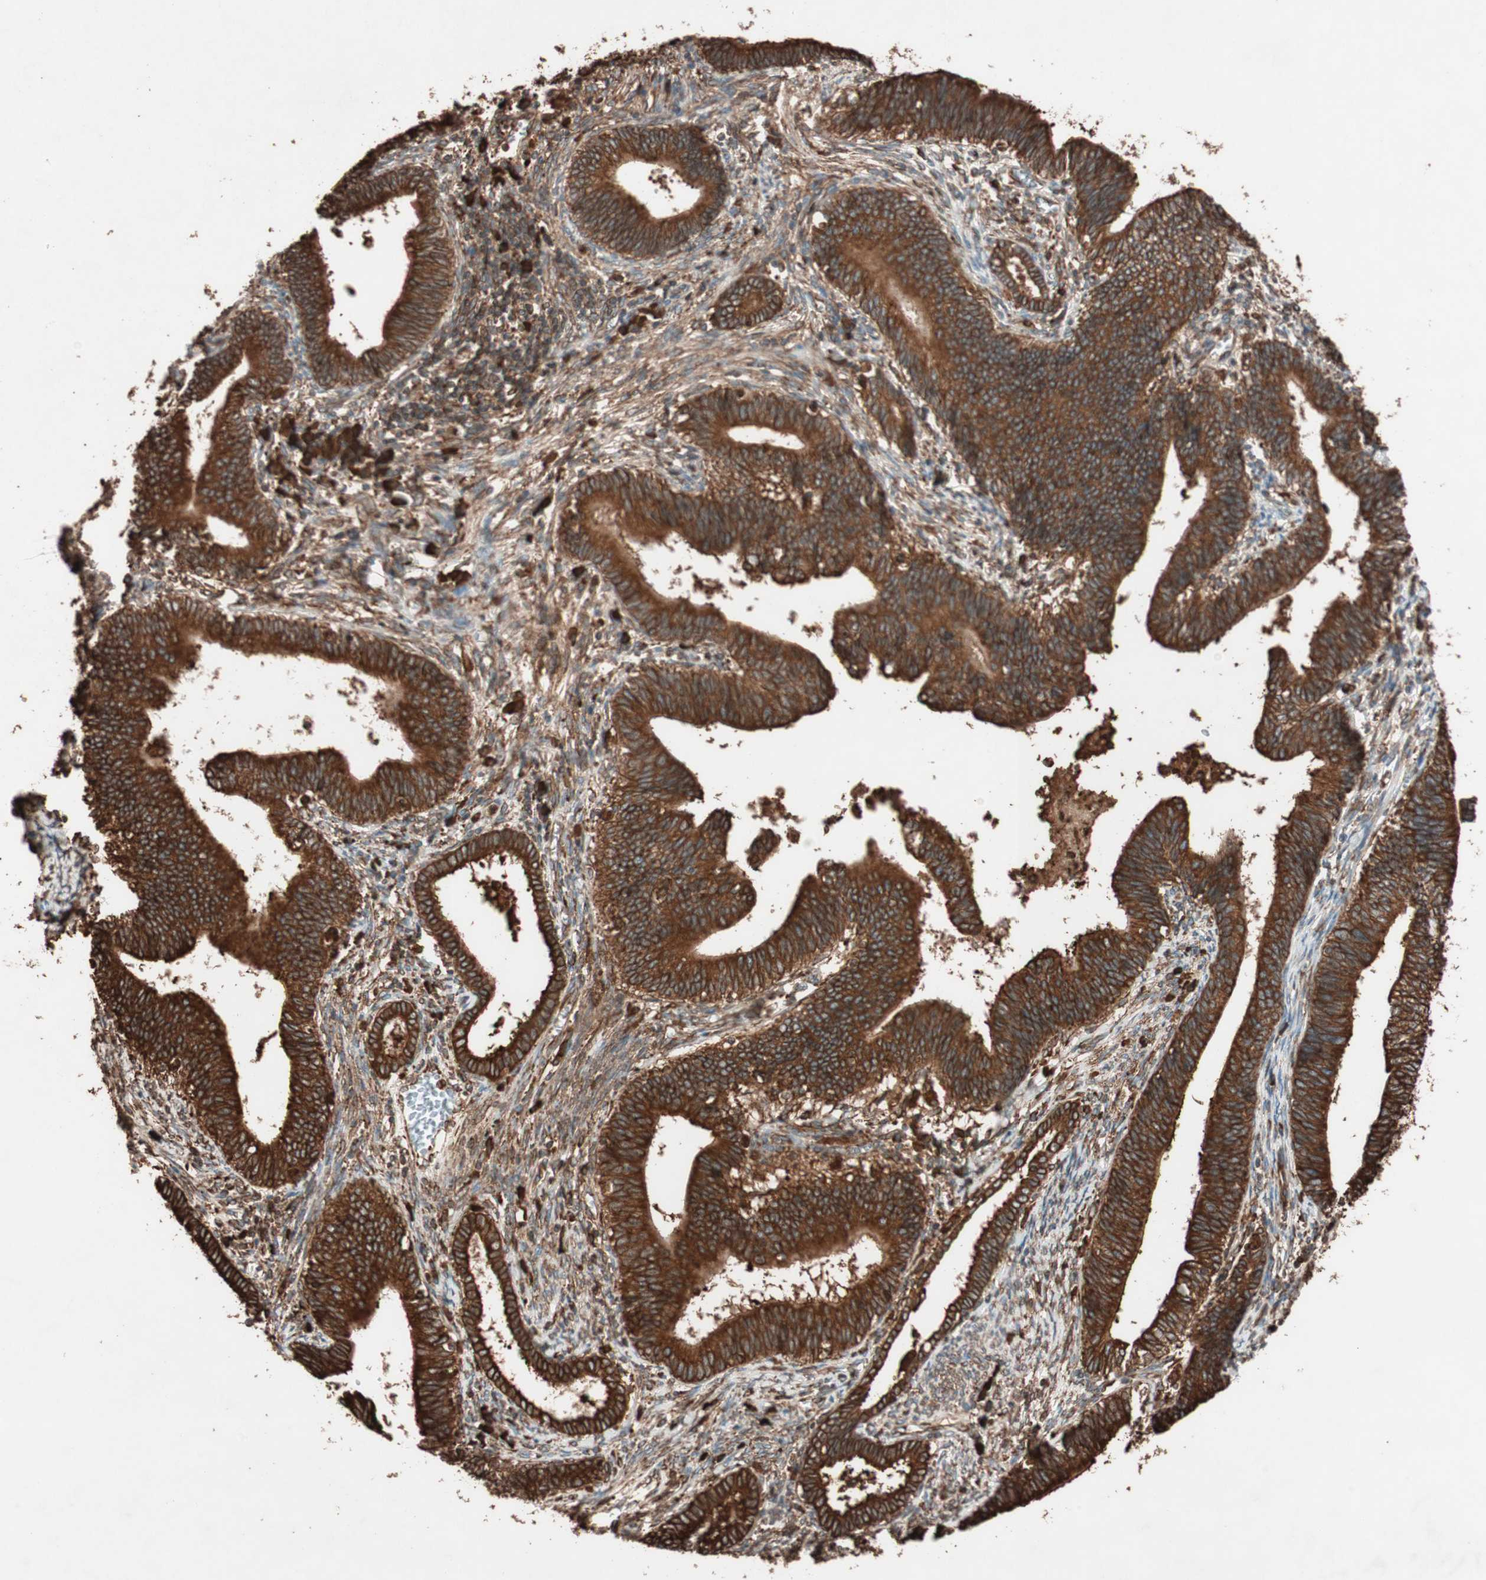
{"staining": {"intensity": "strong", "quantity": ">75%", "location": "cytoplasmic/membranous"}, "tissue": "cervical cancer", "cell_type": "Tumor cells", "image_type": "cancer", "snomed": [{"axis": "morphology", "description": "Adenocarcinoma, NOS"}, {"axis": "topography", "description": "Cervix"}], "caption": "This micrograph displays immunohistochemistry (IHC) staining of human cervical cancer, with high strong cytoplasmic/membranous staining in approximately >75% of tumor cells.", "gene": "VEGFA", "patient": {"sex": "female", "age": 44}}